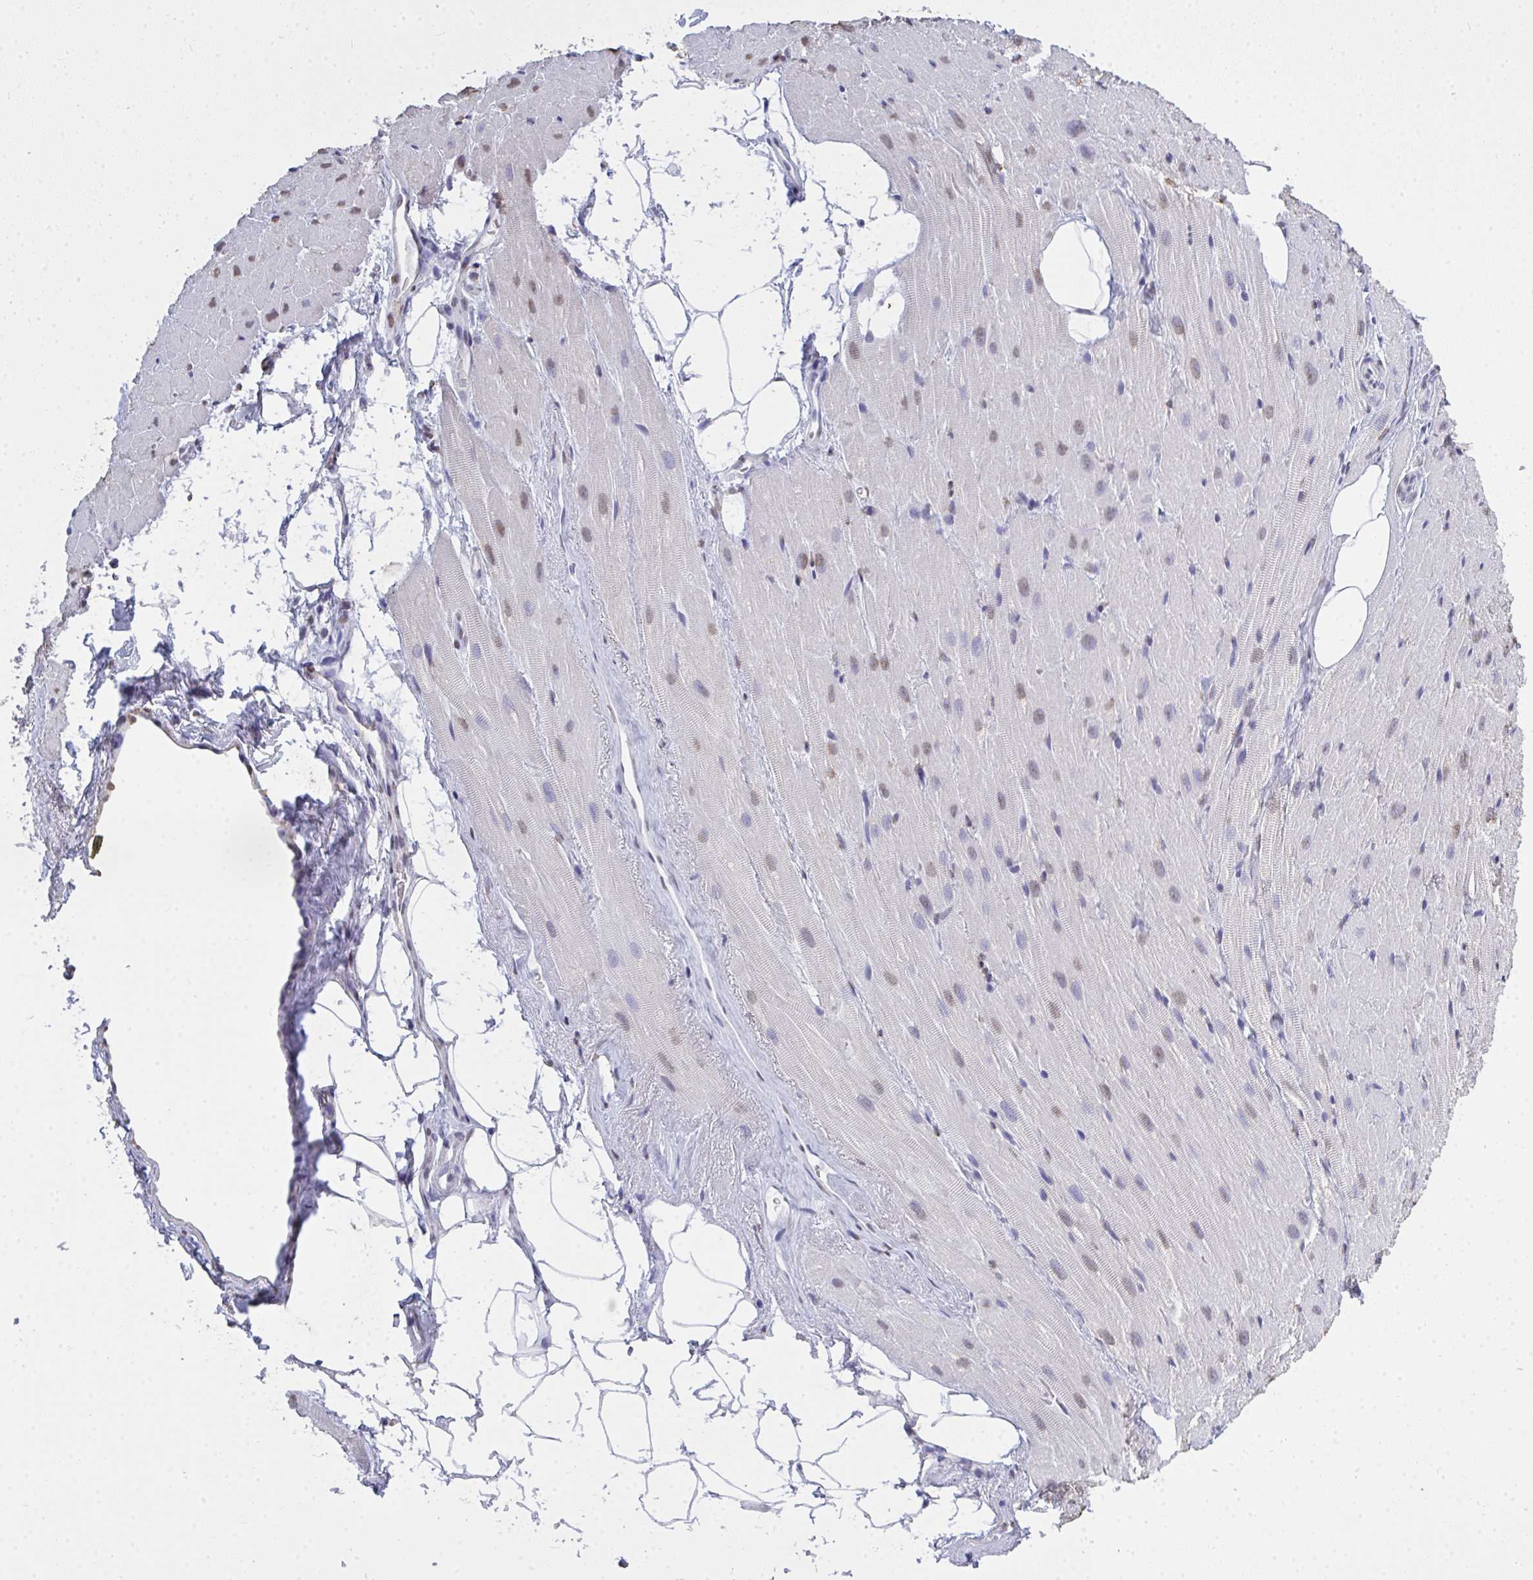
{"staining": {"intensity": "weak", "quantity": "25%-75%", "location": "nuclear"}, "tissue": "heart muscle", "cell_type": "Cardiomyocytes", "image_type": "normal", "snomed": [{"axis": "morphology", "description": "Normal tissue, NOS"}, {"axis": "topography", "description": "Heart"}], "caption": "Cardiomyocytes display weak nuclear staining in approximately 25%-75% of cells in unremarkable heart muscle.", "gene": "SEMA6B", "patient": {"sex": "male", "age": 62}}